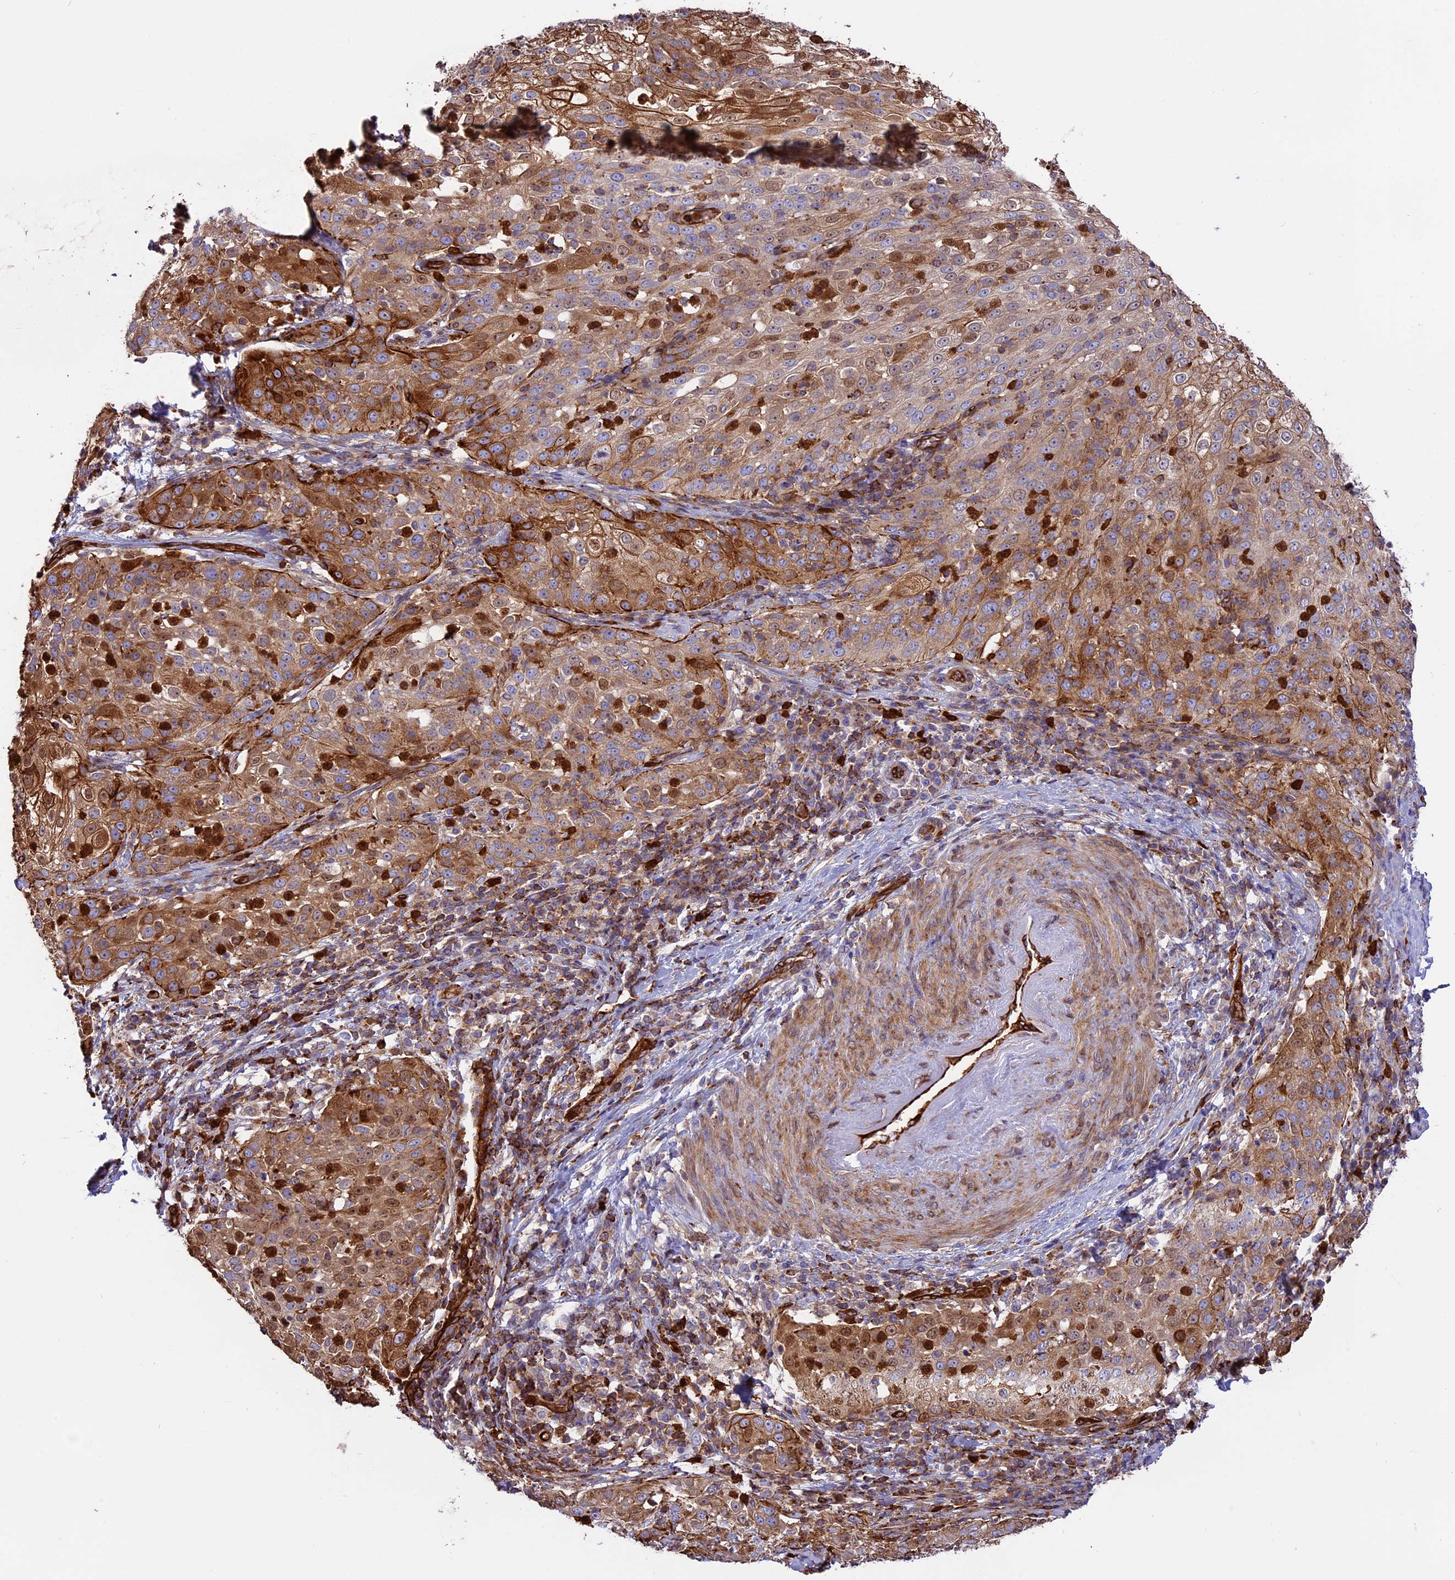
{"staining": {"intensity": "moderate", "quantity": "25%-75%", "location": "cytoplasmic/membranous"}, "tissue": "cervical cancer", "cell_type": "Tumor cells", "image_type": "cancer", "snomed": [{"axis": "morphology", "description": "Squamous cell carcinoma, NOS"}, {"axis": "topography", "description": "Cervix"}], "caption": "A medium amount of moderate cytoplasmic/membranous expression is seen in about 25%-75% of tumor cells in cervical cancer tissue. The staining was performed using DAB to visualize the protein expression in brown, while the nuclei were stained in blue with hematoxylin (Magnification: 20x).", "gene": "CD99L2", "patient": {"sex": "female", "age": 57}}